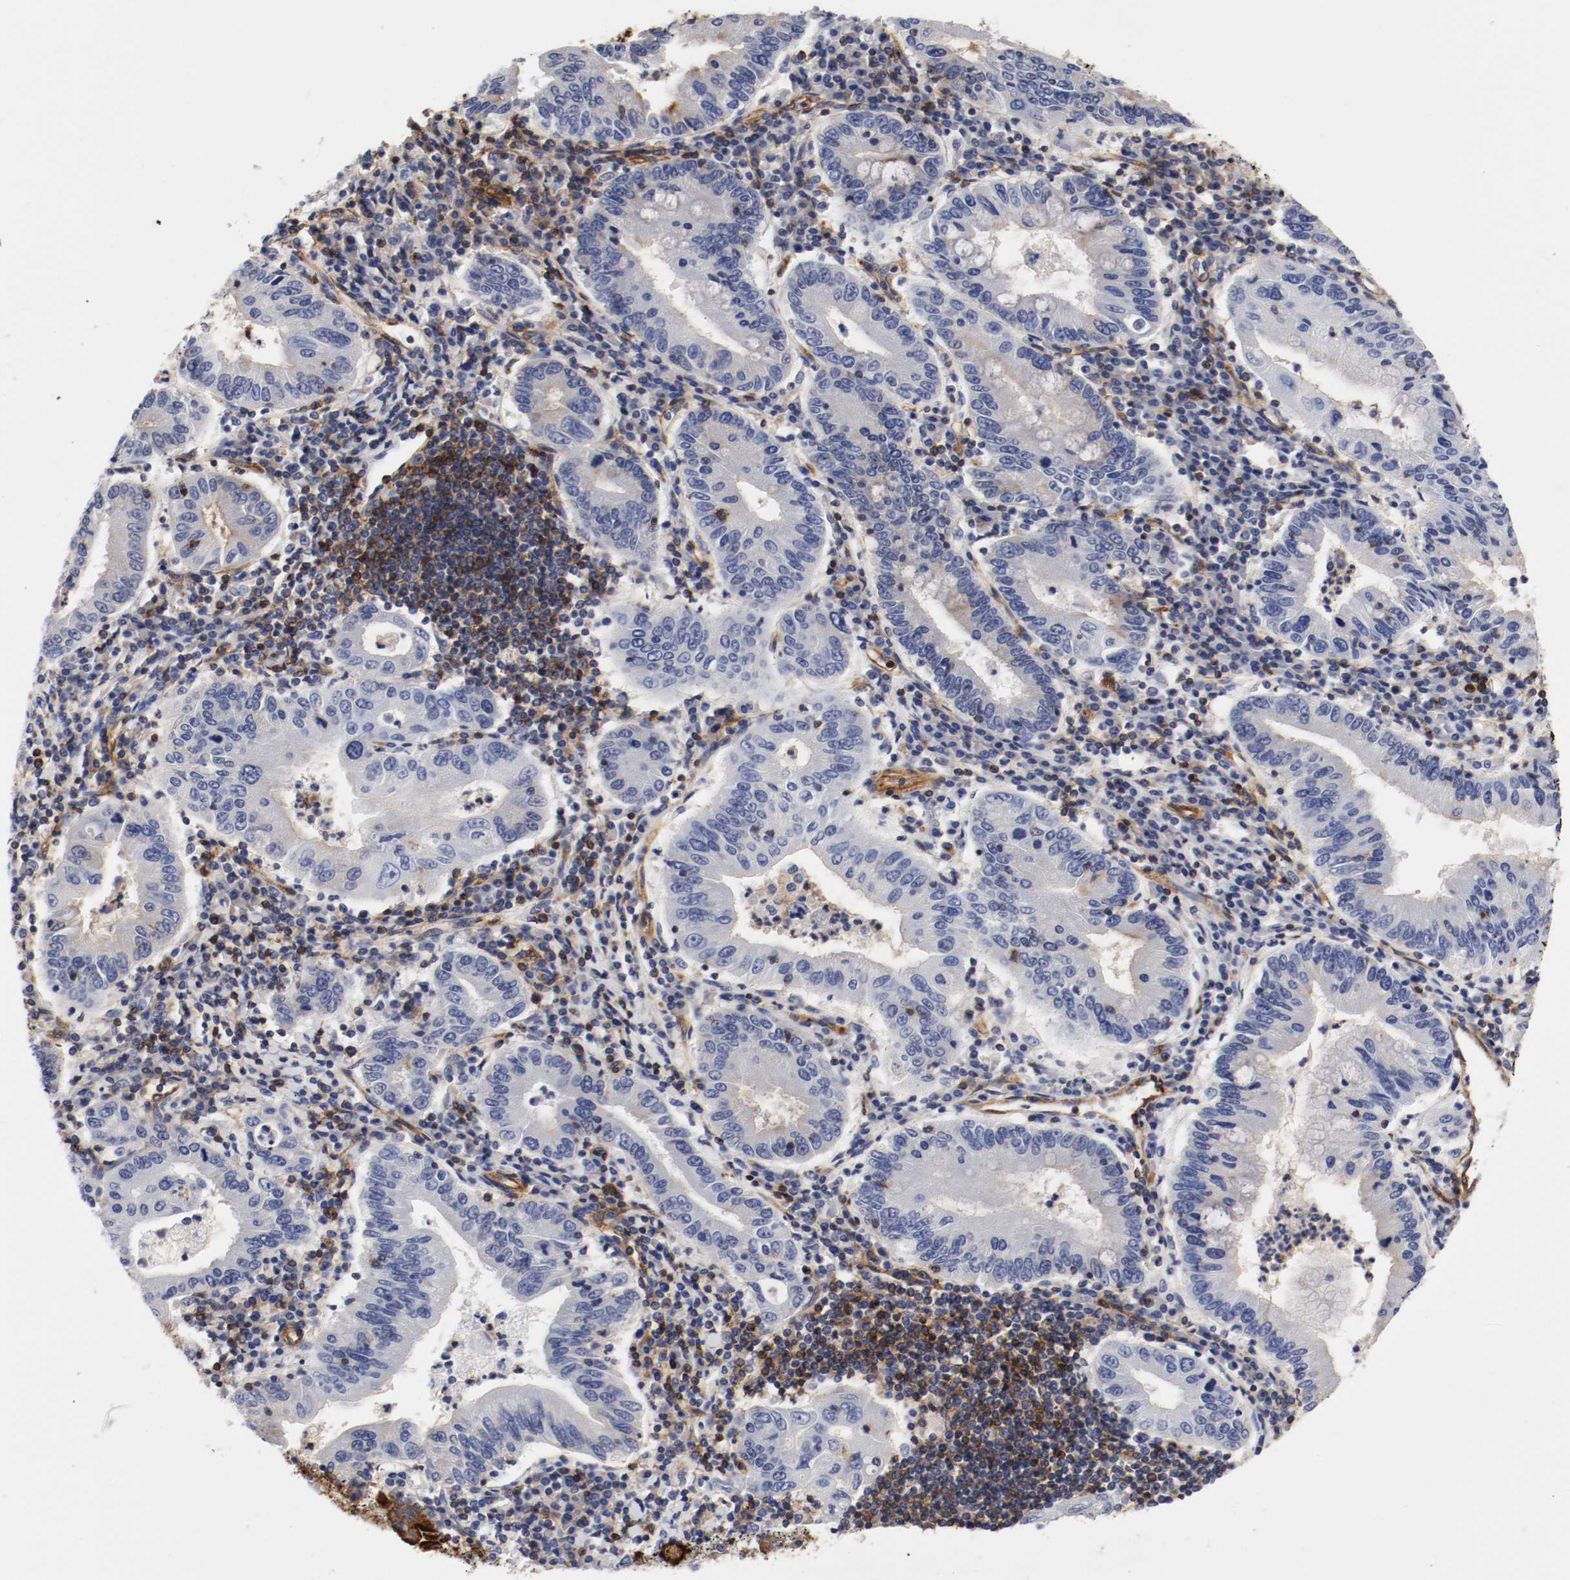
{"staining": {"intensity": "weak", "quantity": "<25%", "location": "cytoplasmic/membranous"}, "tissue": "stomach cancer", "cell_type": "Tumor cells", "image_type": "cancer", "snomed": [{"axis": "morphology", "description": "Normal tissue, NOS"}, {"axis": "morphology", "description": "Adenocarcinoma, NOS"}, {"axis": "topography", "description": "Esophagus"}, {"axis": "topography", "description": "Stomach, upper"}, {"axis": "topography", "description": "Peripheral nerve tissue"}], "caption": "Immunohistochemical staining of human adenocarcinoma (stomach) displays no significant positivity in tumor cells.", "gene": "IFITM1", "patient": {"sex": "male", "age": 62}}